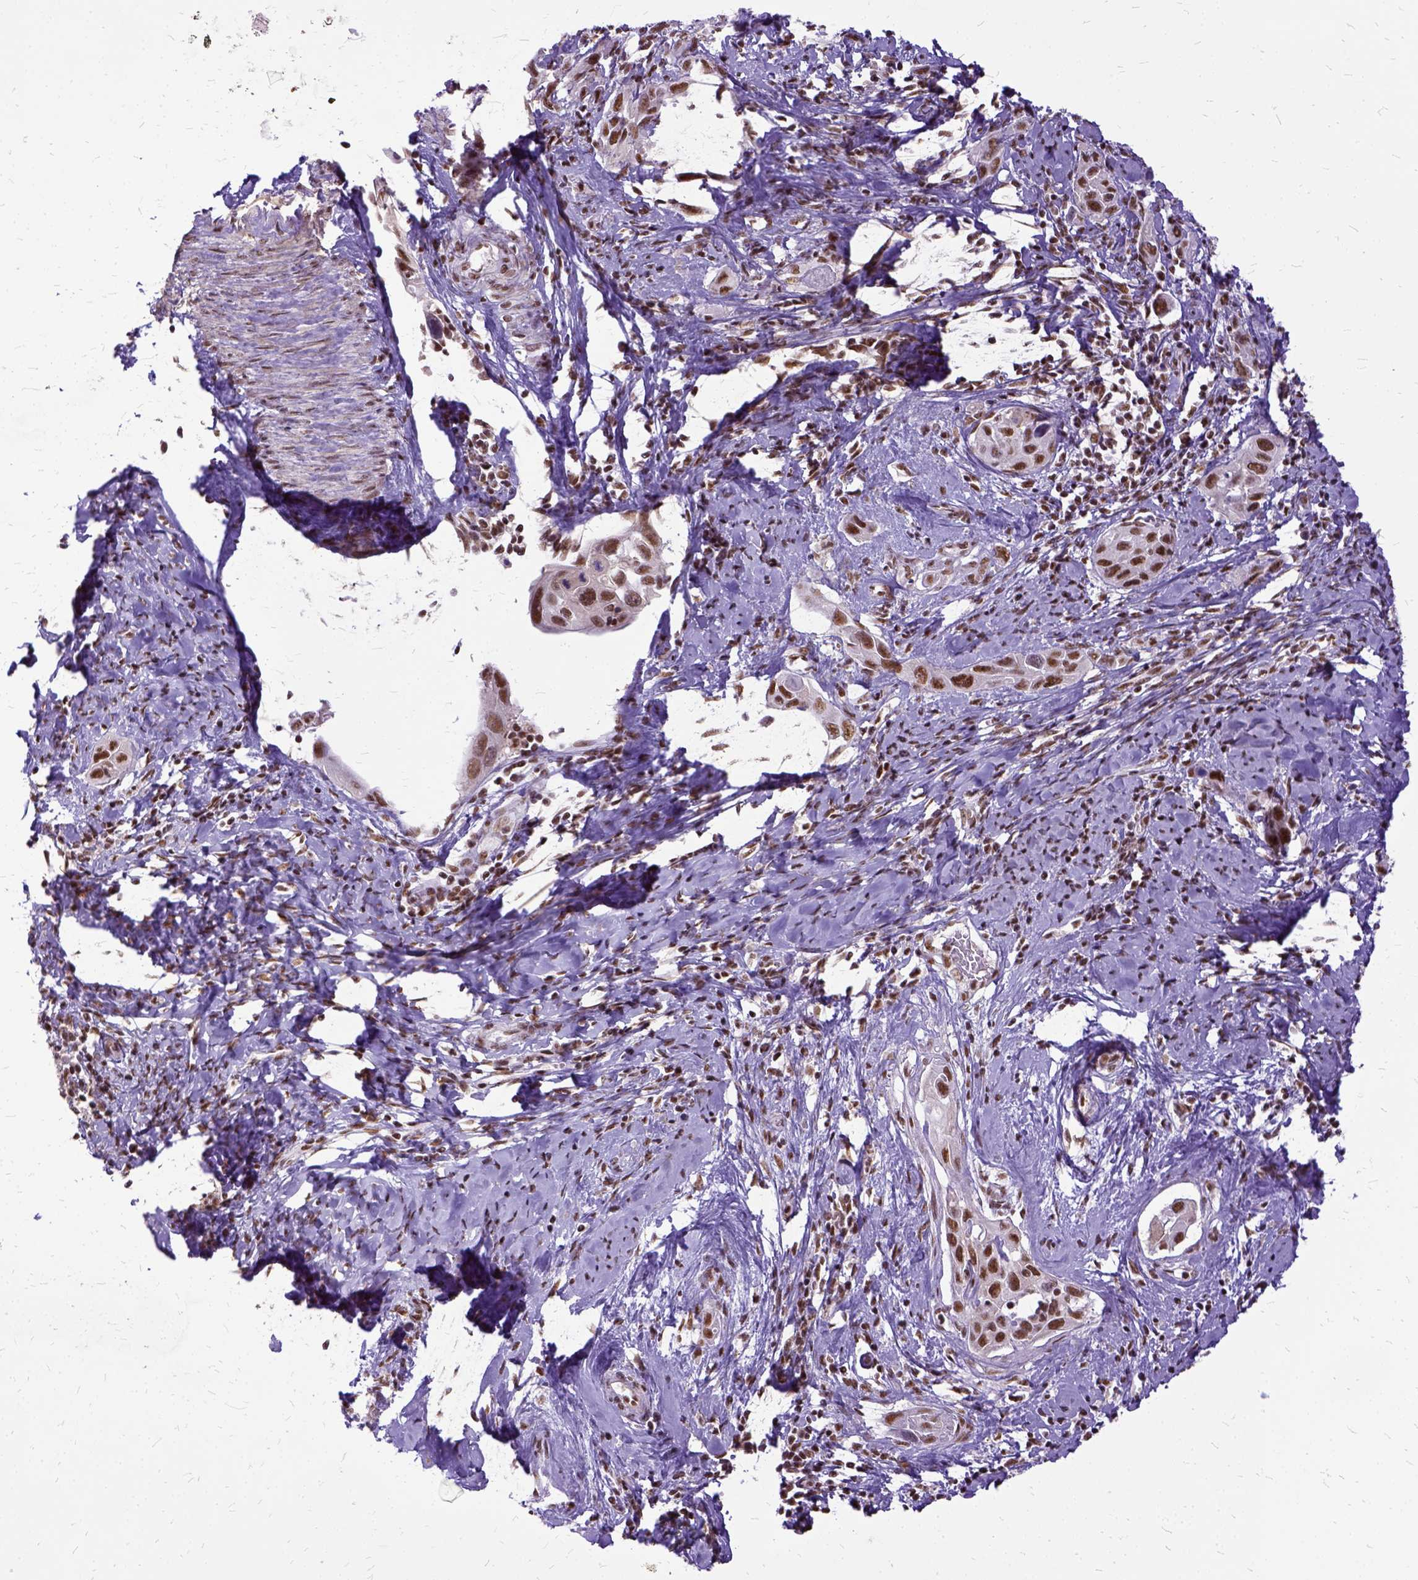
{"staining": {"intensity": "moderate", "quantity": ">75%", "location": "nuclear"}, "tissue": "cervical cancer", "cell_type": "Tumor cells", "image_type": "cancer", "snomed": [{"axis": "morphology", "description": "Squamous cell carcinoma, NOS"}, {"axis": "topography", "description": "Cervix"}], "caption": "This is an image of immunohistochemistry (IHC) staining of squamous cell carcinoma (cervical), which shows moderate positivity in the nuclear of tumor cells.", "gene": "SETD1A", "patient": {"sex": "female", "age": 51}}